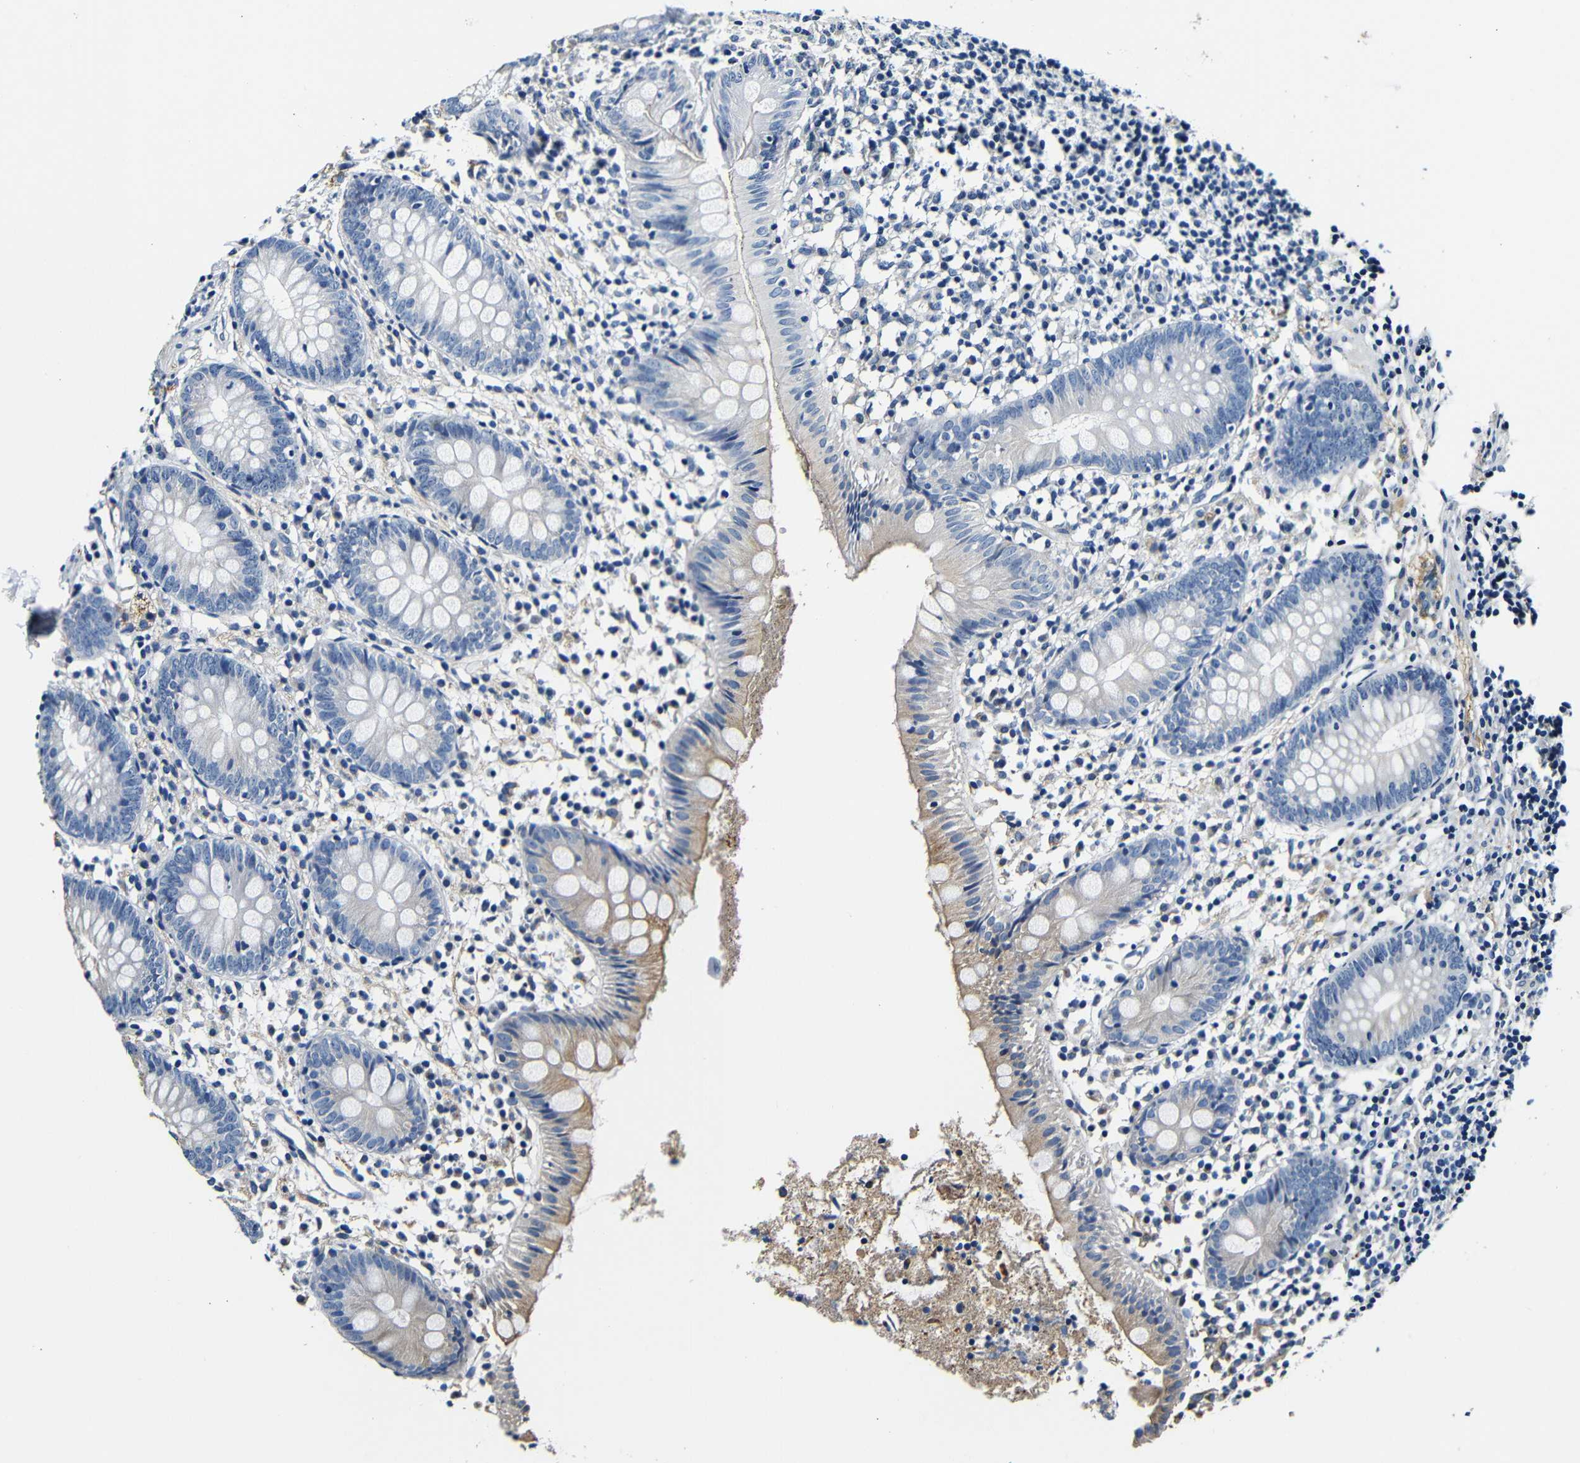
{"staining": {"intensity": "weak", "quantity": "<25%", "location": "cytoplasmic/membranous"}, "tissue": "appendix", "cell_type": "Glandular cells", "image_type": "normal", "snomed": [{"axis": "morphology", "description": "Normal tissue, NOS"}, {"axis": "topography", "description": "Appendix"}], "caption": "Immunohistochemical staining of benign human appendix shows no significant staining in glandular cells.", "gene": "GP1BA", "patient": {"sex": "female", "age": 20}}